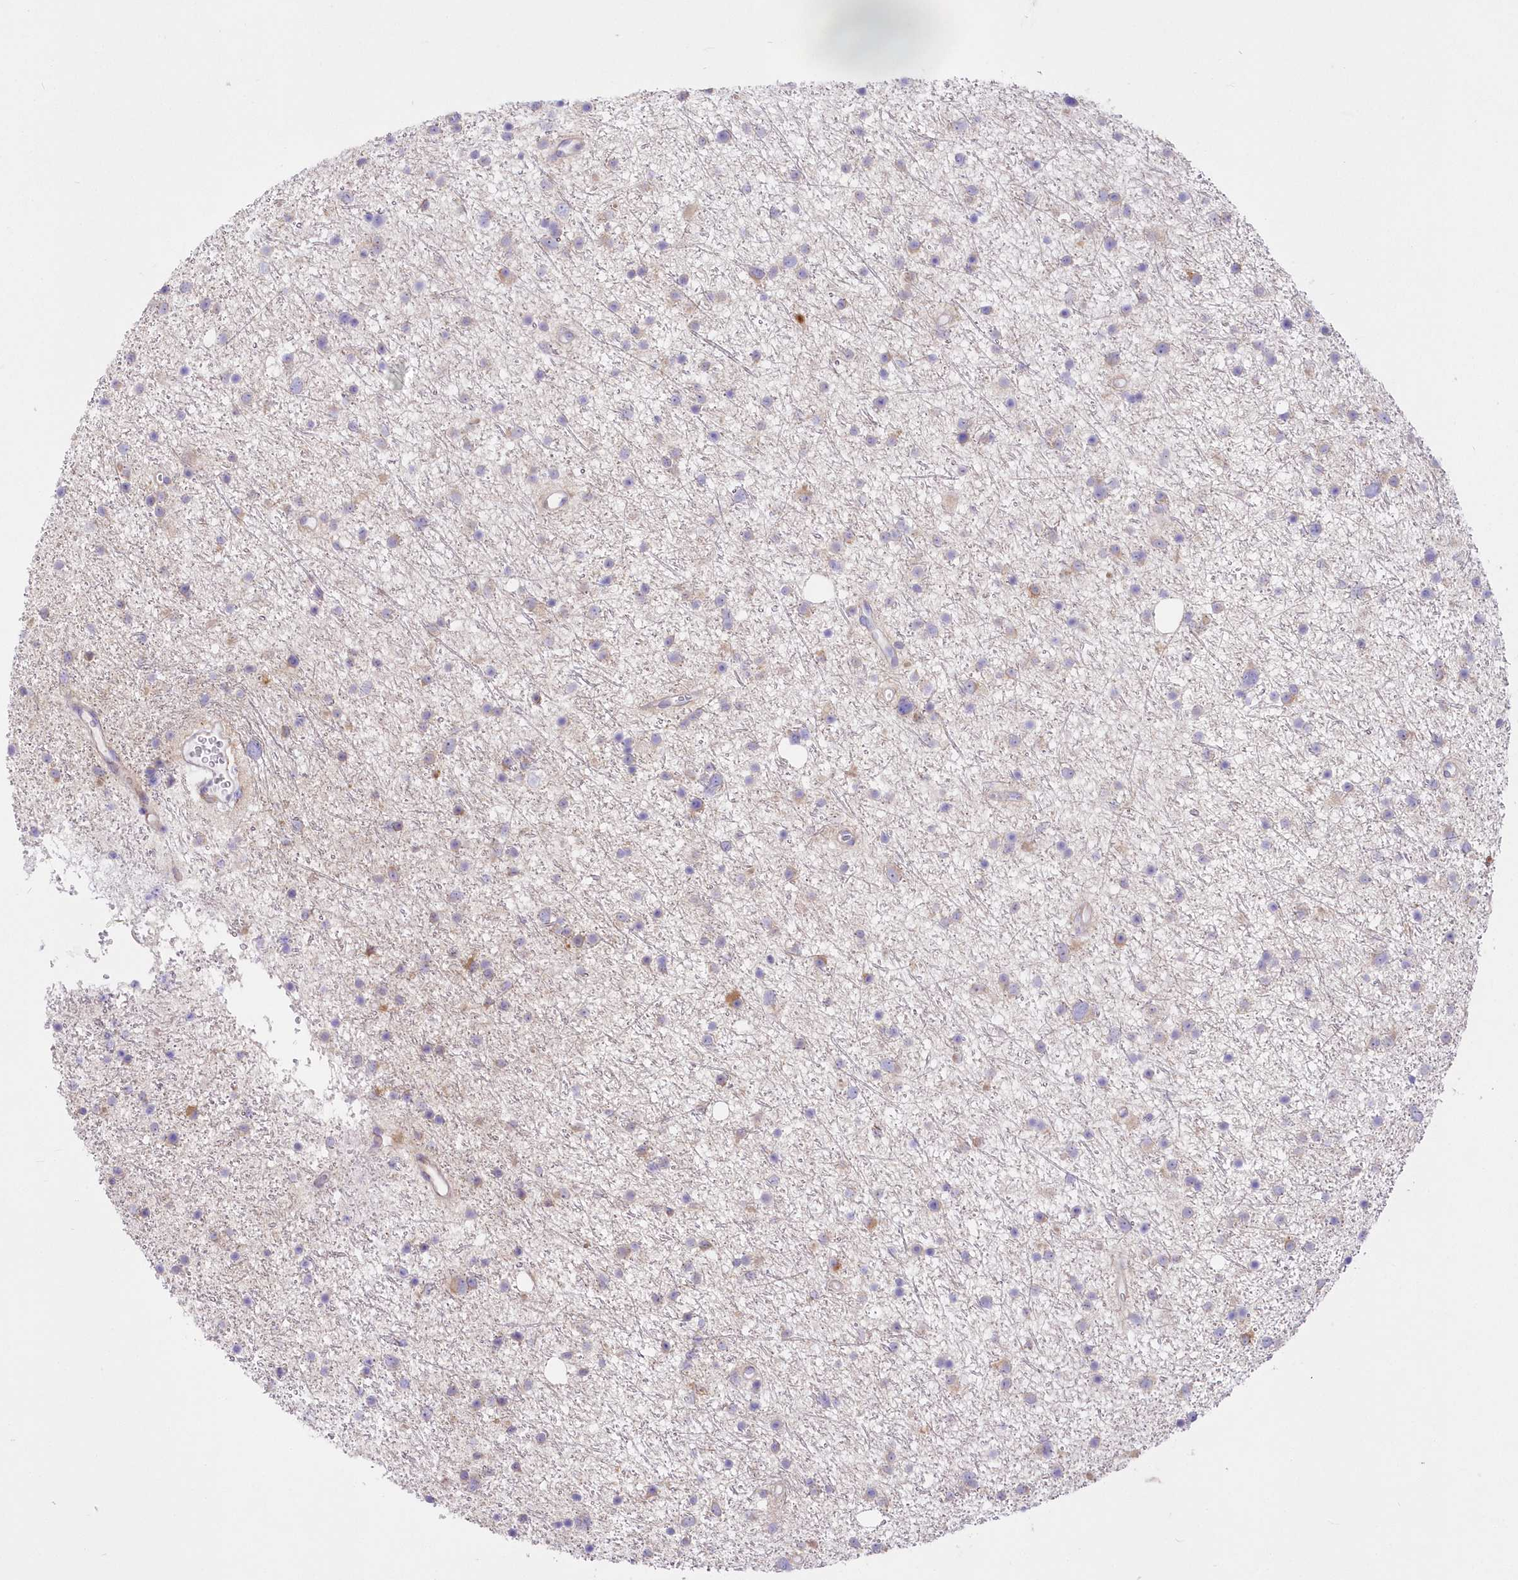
{"staining": {"intensity": "negative", "quantity": "none", "location": "none"}, "tissue": "glioma", "cell_type": "Tumor cells", "image_type": "cancer", "snomed": [{"axis": "morphology", "description": "Glioma, malignant, Low grade"}, {"axis": "topography", "description": "Cerebral cortex"}], "caption": "This is an immunohistochemistry (IHC) image of glioma. There is no staining in tumor cells.", "gene": "YTHDC2", "patient": {"sex": "female", "age": 39}}